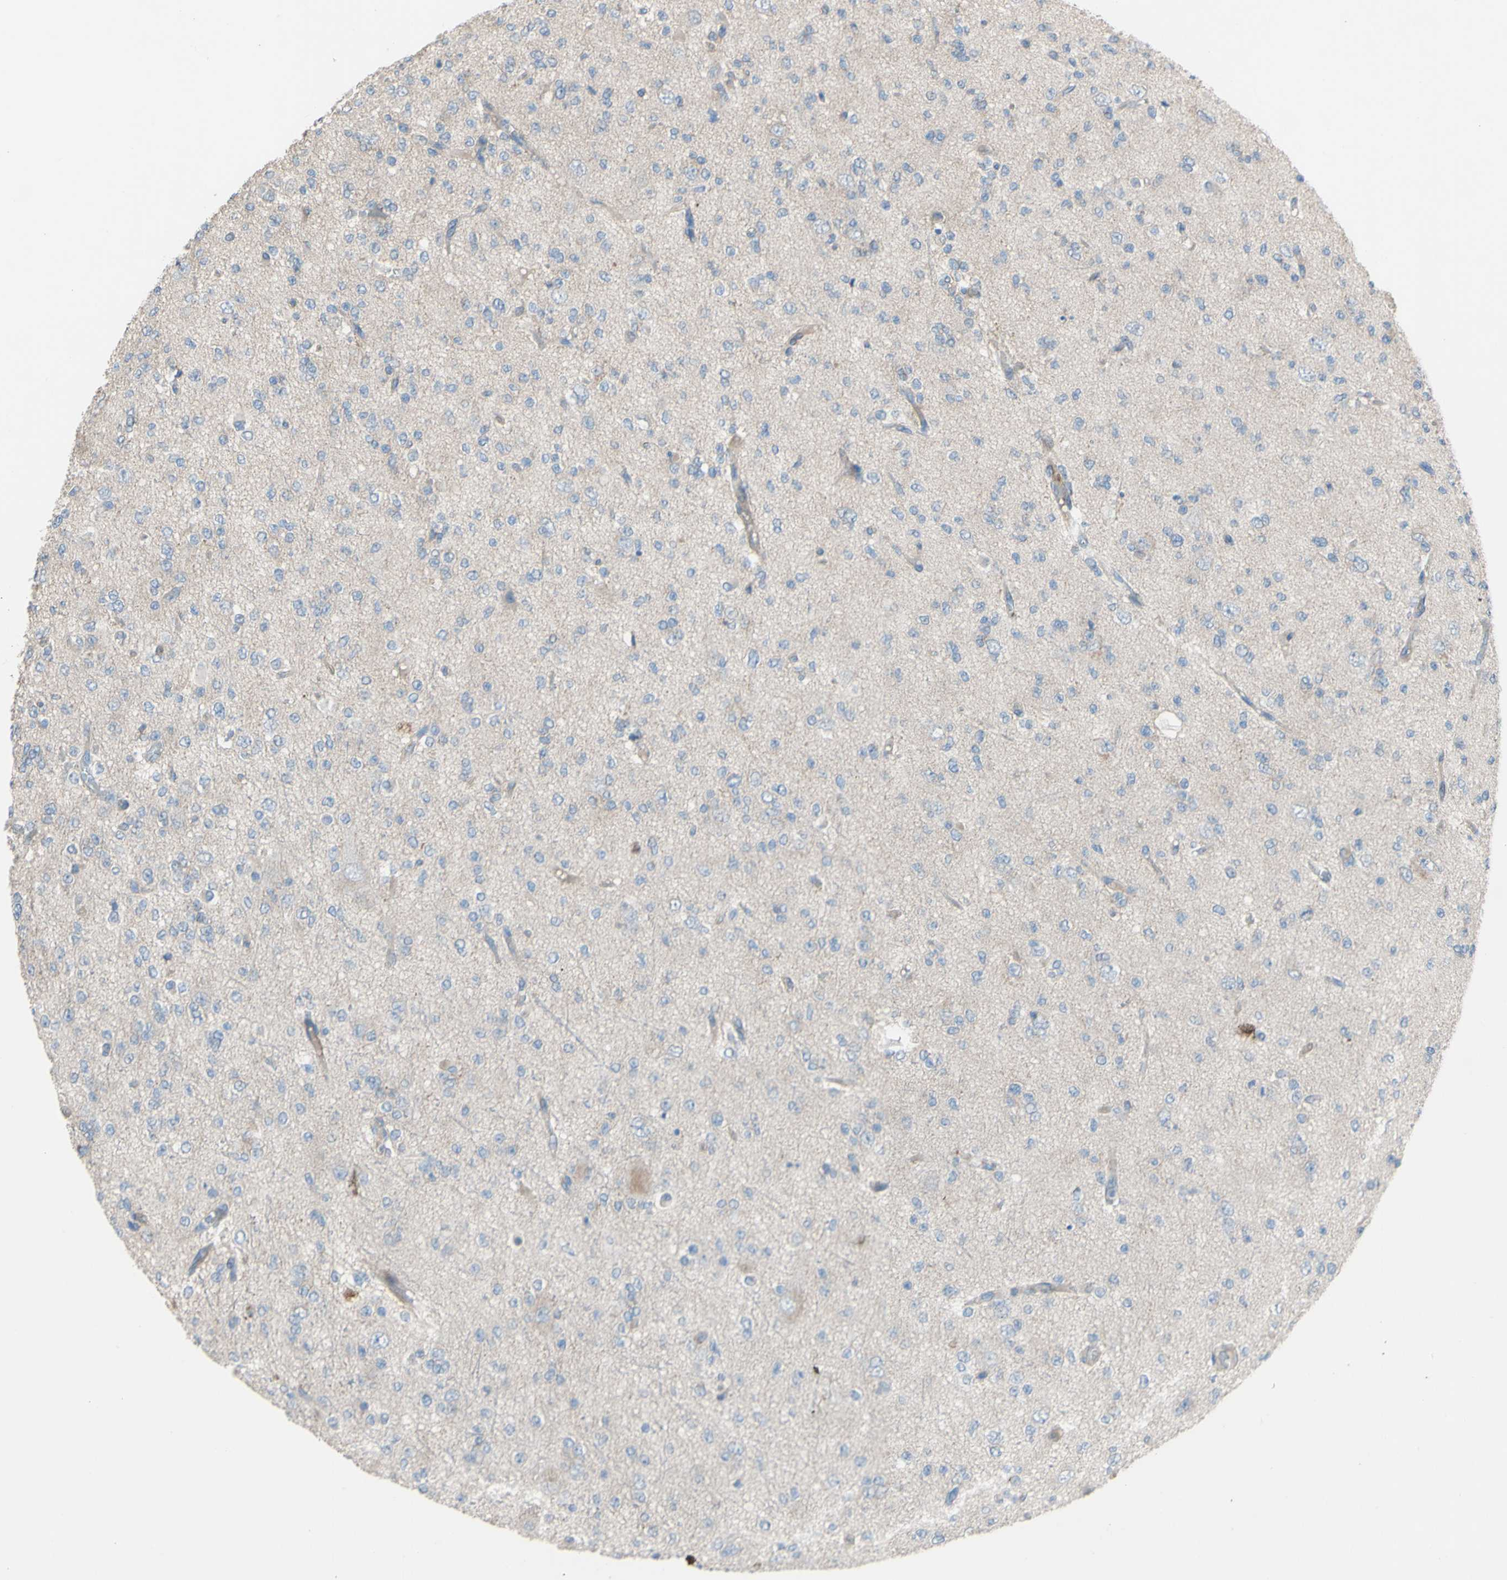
{"staining": {"intensity": "negative", "quantity": "none", "location": "none"}, "tissue": "glioma", "cell_type": "Tumor cells", "image_type": "cancer", "snomed": [{"axis": "morphology", "description": "Glioma, malignant, Low grade"}, {"axis": "topography", "description": "Brain"}], "caption": "Malignant low-grade glioma was stained to show a protein in brown. There is no significant staining in tumor cells.", "gene": "CDCP1", "patient": {"sex": "male", "age": 38}}